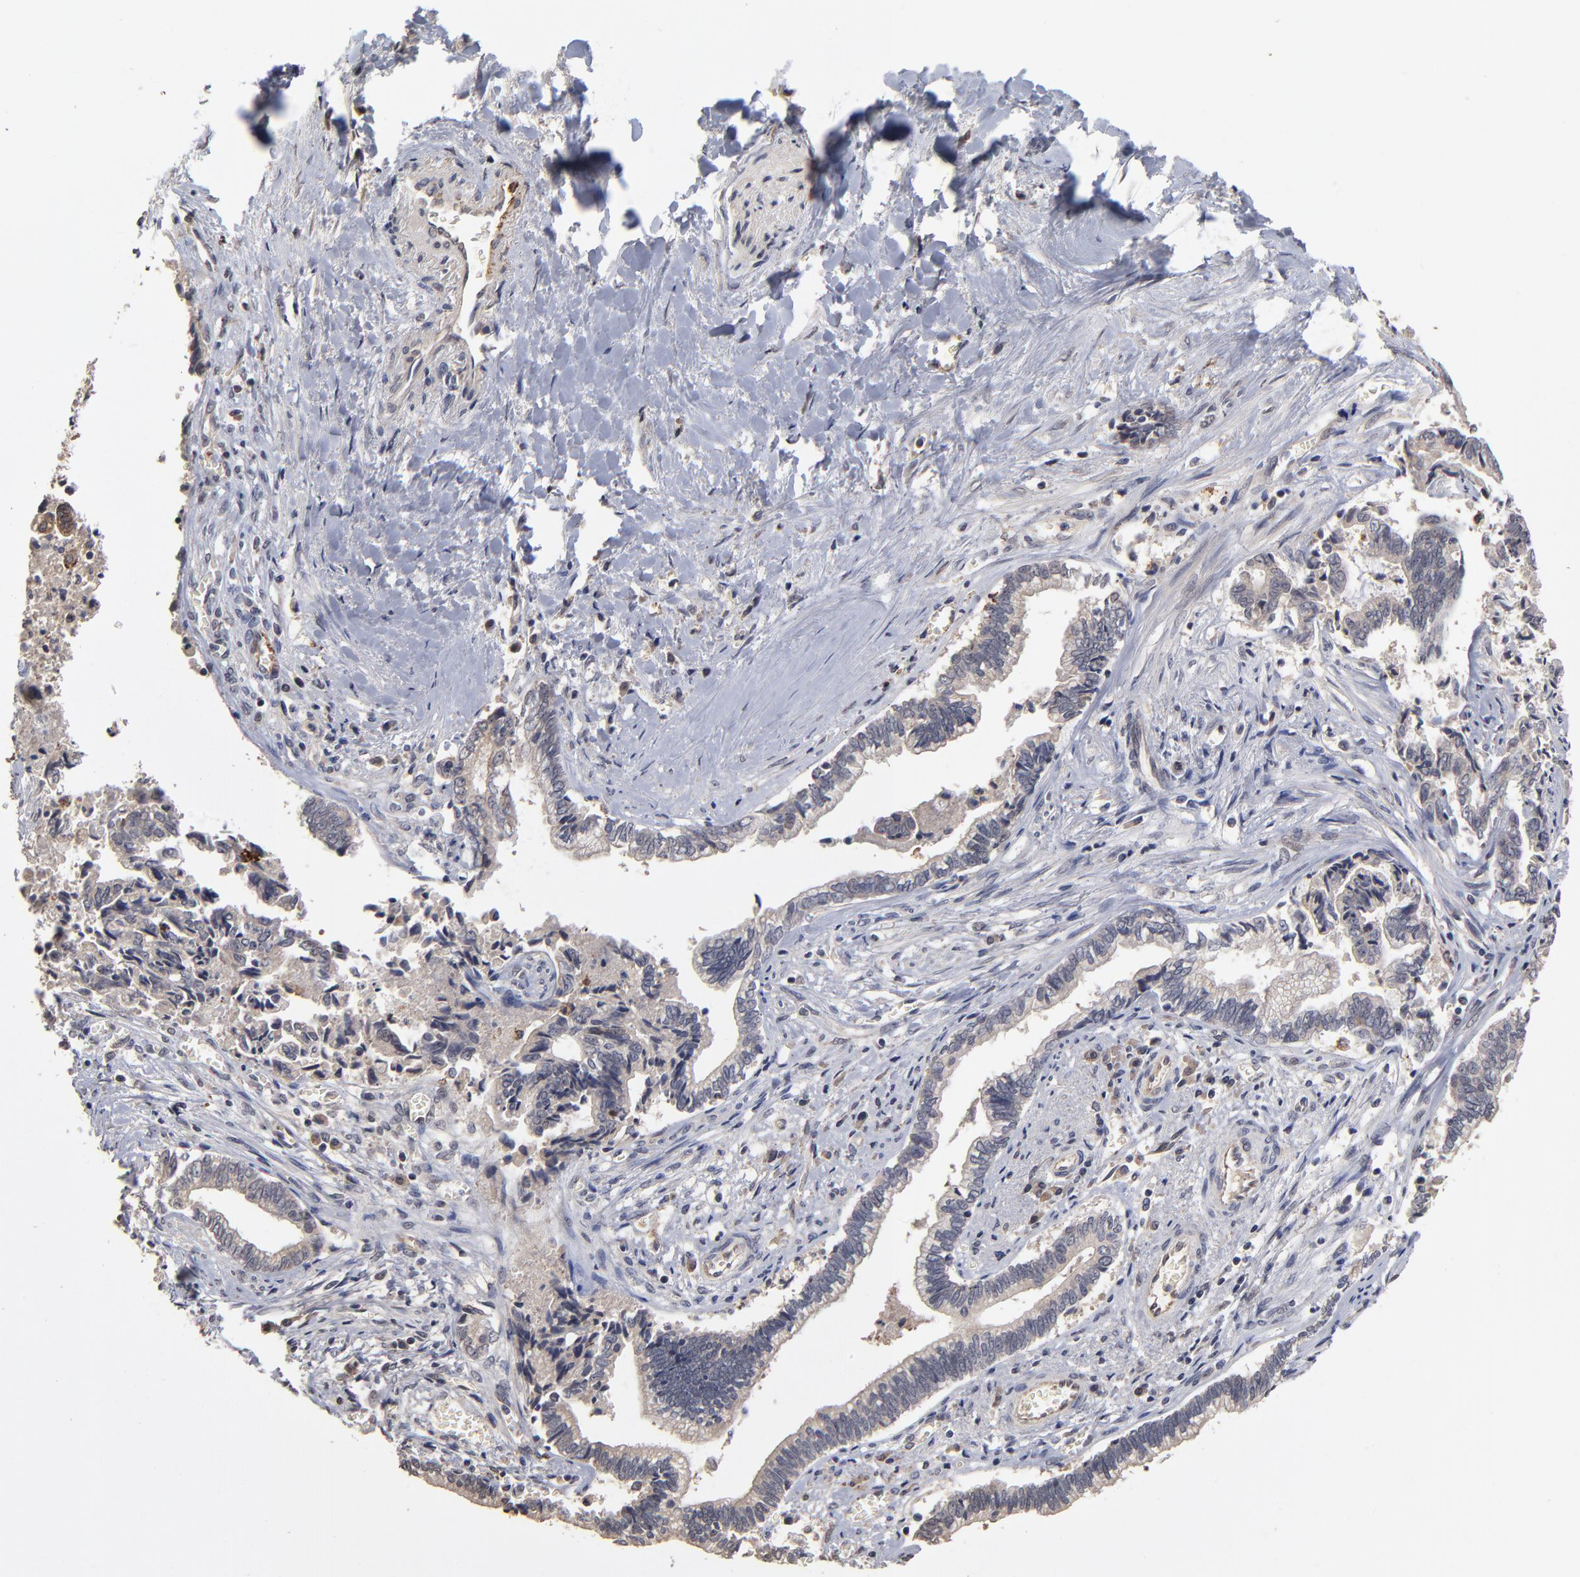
{"staining": {"intensity": "strong", "quantity": "25%-75%", "location": "cytoplasmic/membranous"}, "tissue": "liver cancer", "cell_type": "Tumor cells", "image_type": "cancer", "snomed": [{"axis": "morphology", "description": "Cholangiocarcinoma"}, {"axis": "topography", "description": "Liver"}], "caption": "DAB immunohistochemical staining of liver cholangiocarcinoma displays strong cytoplasmic/membranous protein staining in about 25%-75% of tumor cells.", "gene": "ASB8", "patient": {"sex": "male", "age": 57}}